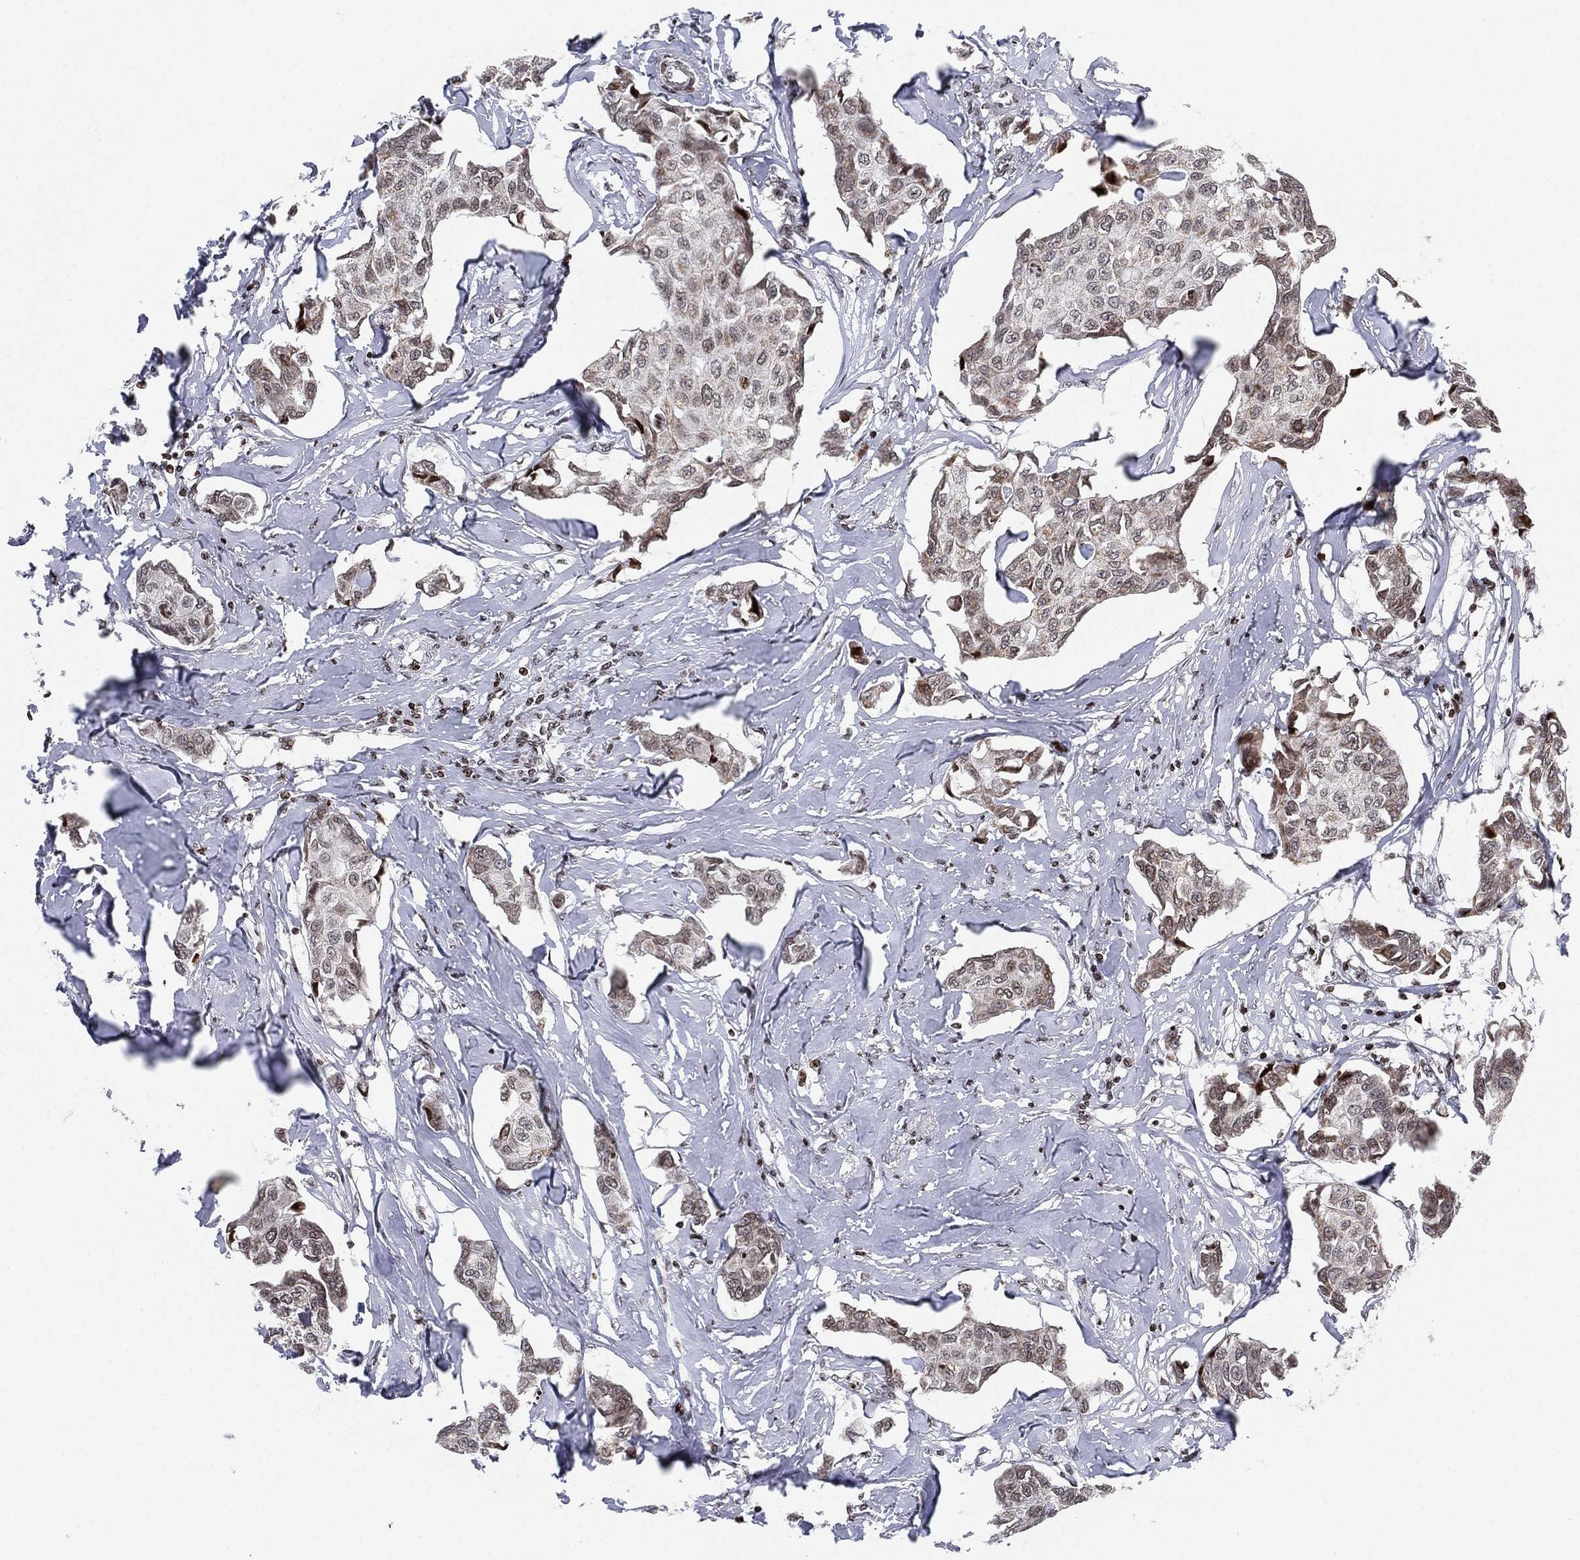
{"staining": {"intensity": "weak", "quantity": "<25%", "location": "nuclear"}, "tissue": "breast cancer", "cell_type": "Tumor cells", "image_type": "cancer", "snomed": [{"axis": "morphology", "description": "Duct carcinoma"}, {"axis": "topography", "description": "Breast"}], "caption": "Immunohistochemistry (IHC) micrograph of neoplastic tissue: human breast cancer stained with DAB reveals no significant protein expression in tumor cells. Nuclei are stained in blue.", "gene": "MFSD14A", "patient": {"sex": "female", "age": 80}}